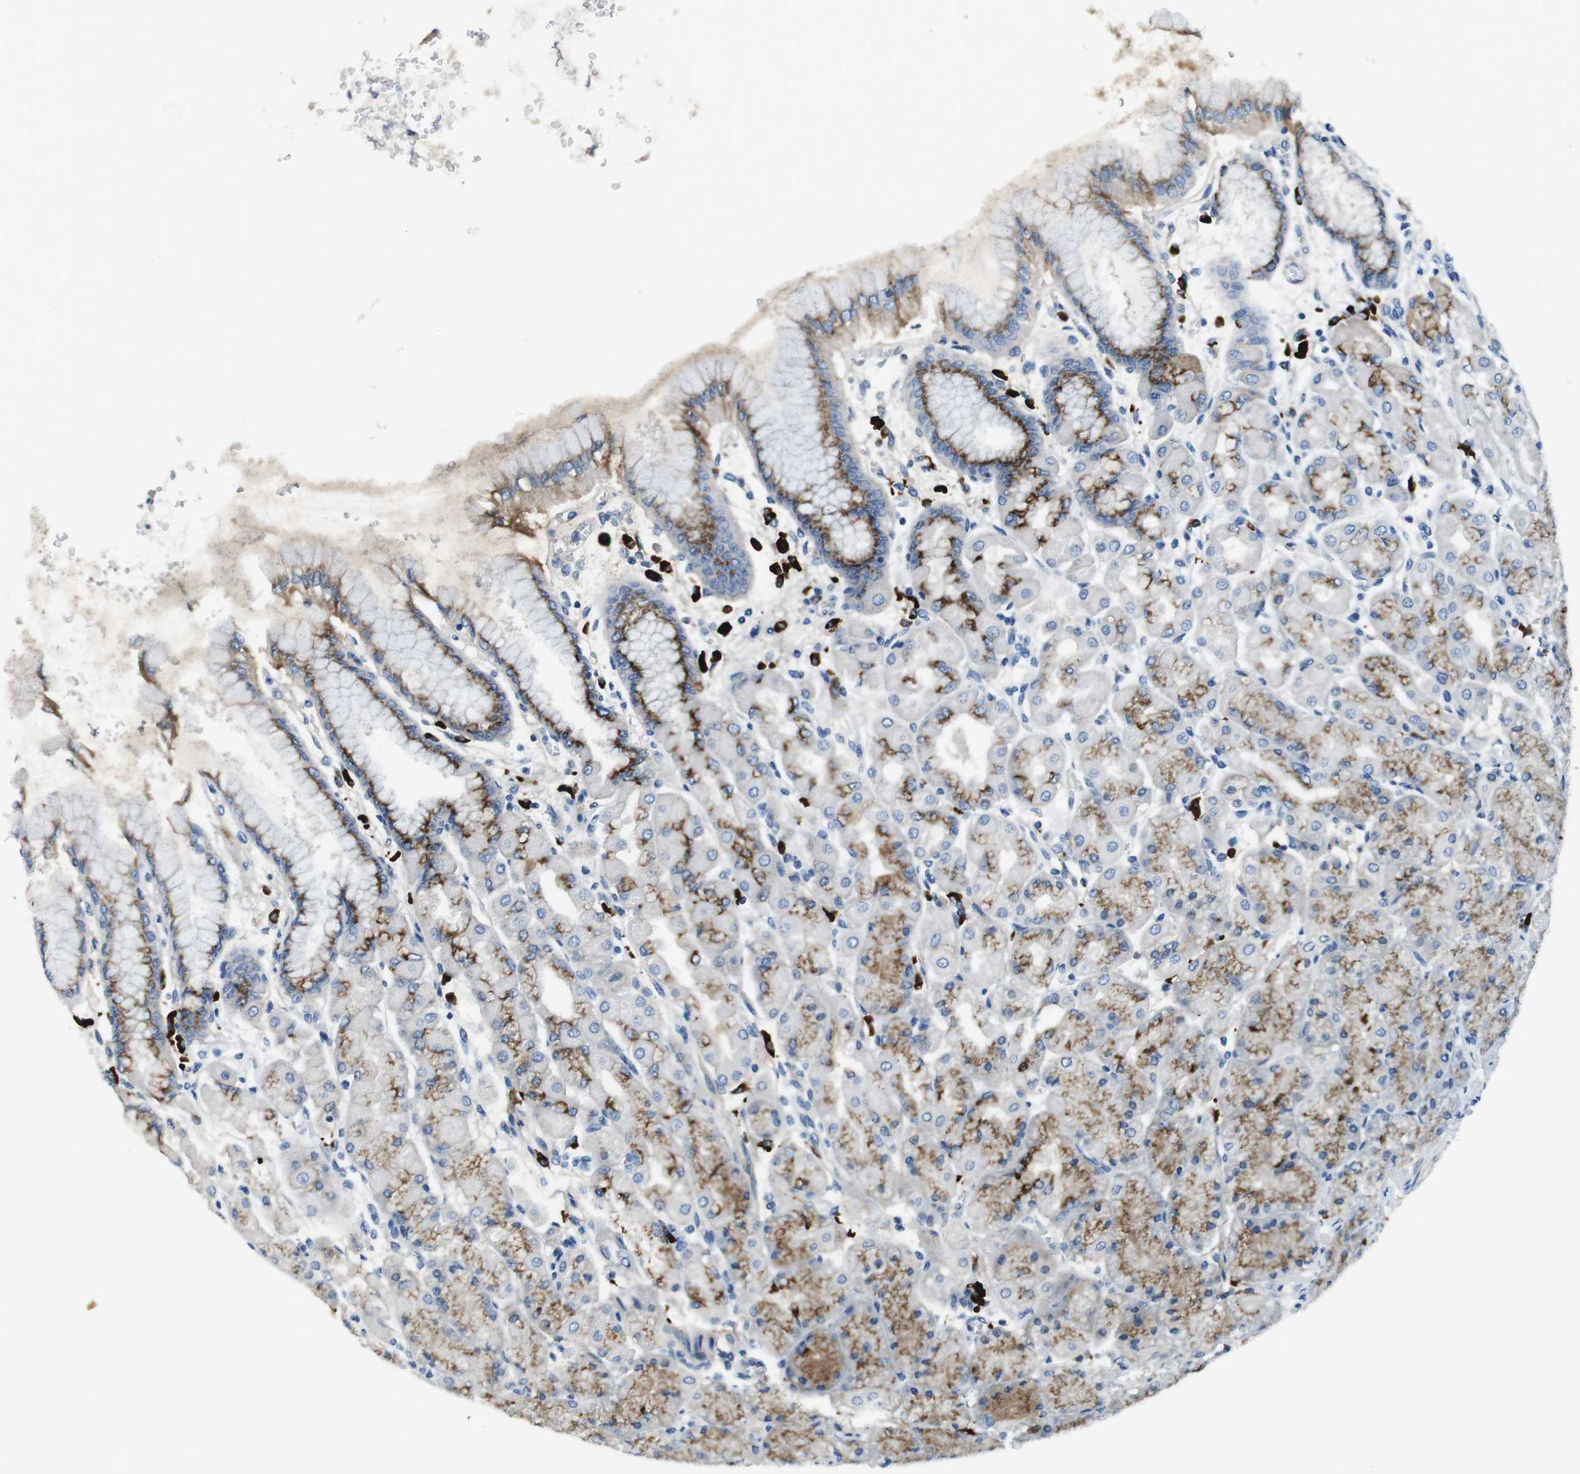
{"staining": {"intensity": "moderate", "quantity": ">75%", "location": "cytoplasmic/membranous"}, "tissue": "stomach", "cell_type": "Glandular cells", "image_type": "normal", "snomed": [{"axis": "morphology", "description": "Normal tissue, NOS"}, {"axis": "topography", "description": "Stomach, upper"}], "caption": "A brown stain highlights moderate cytoplasmic/membranous expression of a protein in glandular cells of benign stomach. Using DAB (brown) and hematoxylin (blue) stains, captured at high magnification using brightfield microscopy.", "gene": "SLC35A3", "patient": {"sex": "female", "age": 56}}